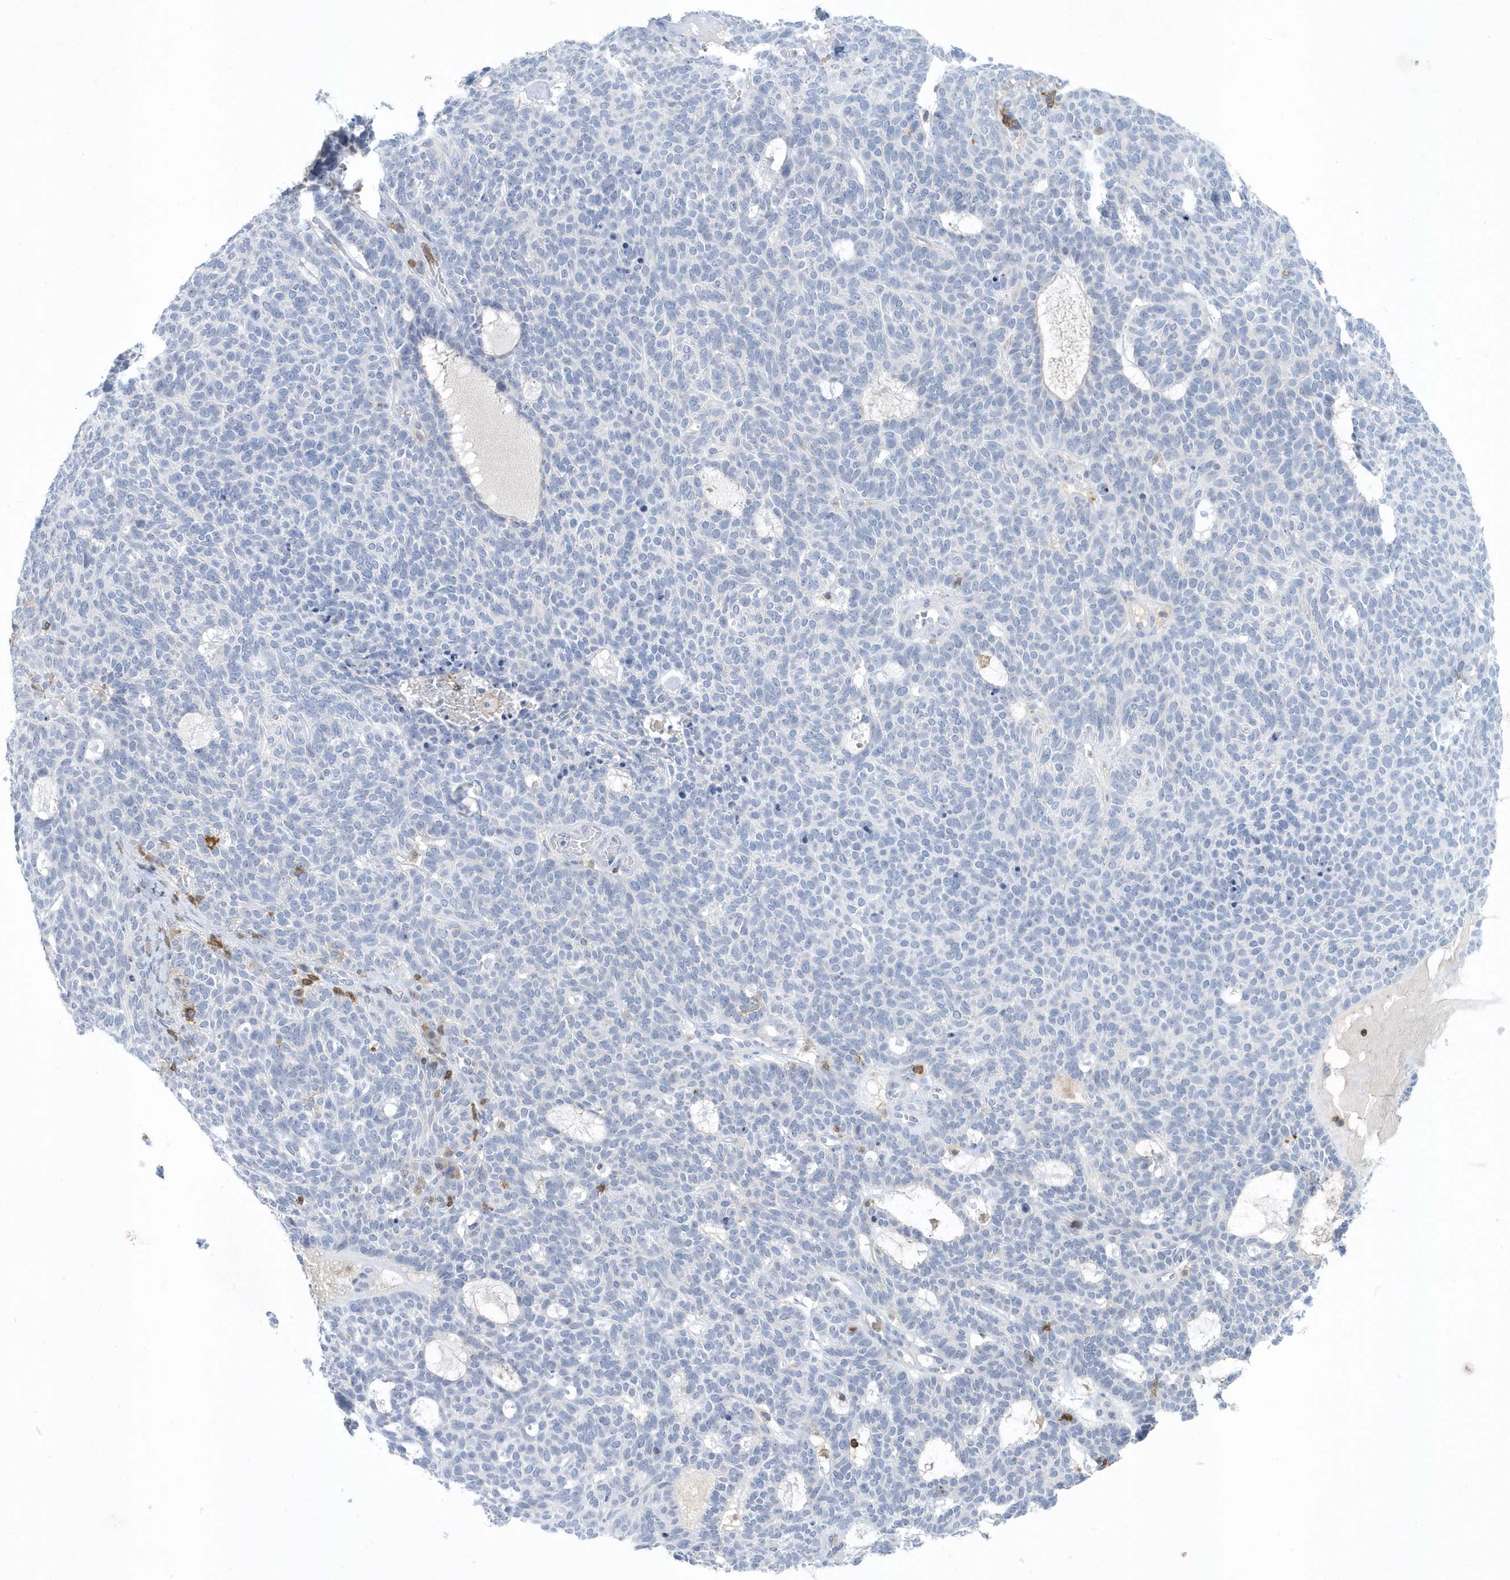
{"staining": {"intensity": "negative", "quantity": "none", "location": "none"}, "tissue": "skin cancer", "cell_type": "Tumor cells", "image_type": "cancer", "snomed": [{"axis": "morphology", "description": "Squamous cell carcinoma, NOS"}, {"axis": "topography", "description": "Skin"}], "caption": "Immunohistochemistry of human squamous cell carcinoma (skin) shows no staining in tumor cells.", "gene": "PSD4", "patient": {"sex": "female", "age": 90}}